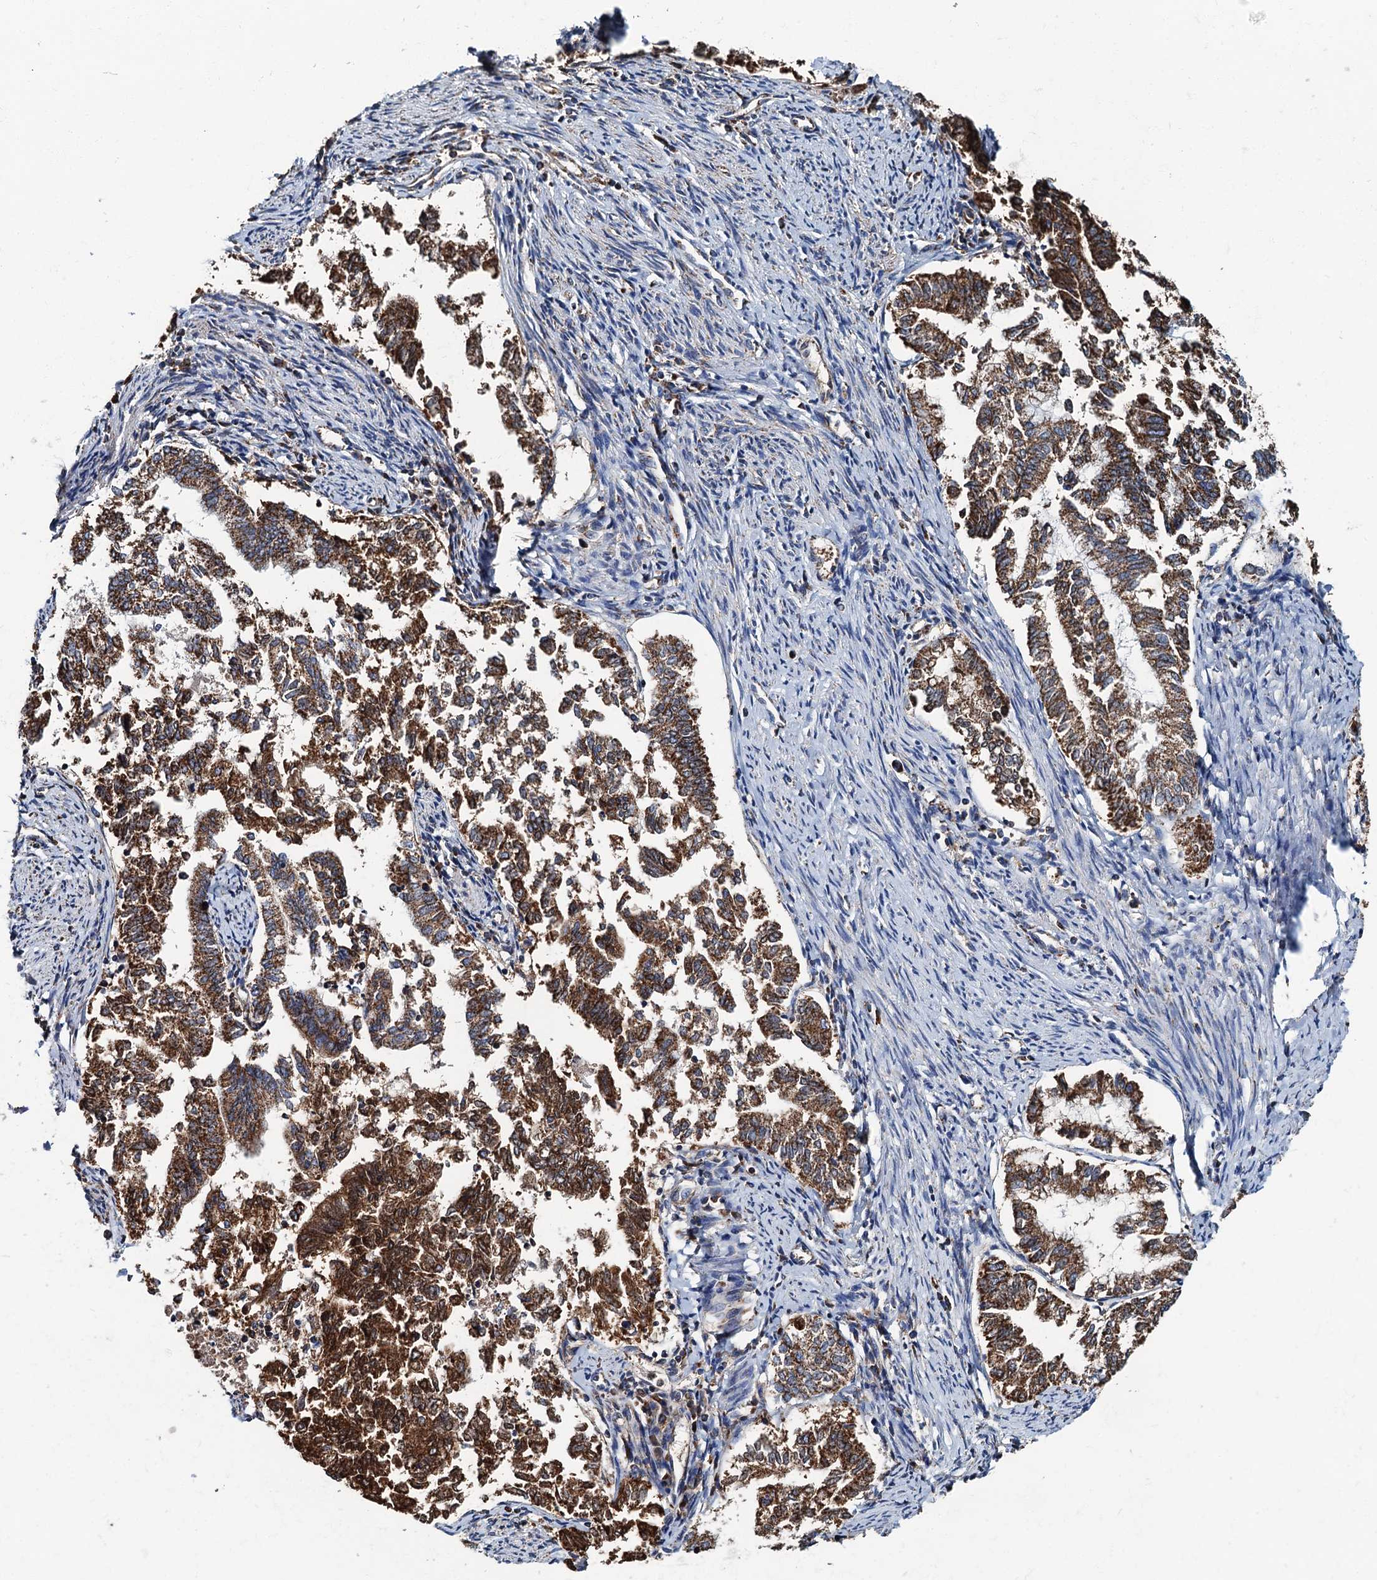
{"staining": {"intensity": "strong", "quantity": ">75%", "location": "cytoplasmic/membranous"}, "tissue": "endometrial cancer", "cell_type": "Tumor cells", "image_type": "cancer", "snomed": [{"axis": "morphology", "description": "Adenocarcinoma, NOS"}, {"axis": "topography", "description": "Endometrium"}], "caption": "High-magnification brightfield microscopy of adenocarcinoma (endometrial) stained with DAB (3,3'-diaminobenzidine) (brown) and counterstained with hematoxylin (blue). tumor cells exhibit strong cytoplasmic/membranous positivity is present in approximately>75% of cells.", "gene": "AAGAB", "patient": {"sex": "female", "age": 79}}